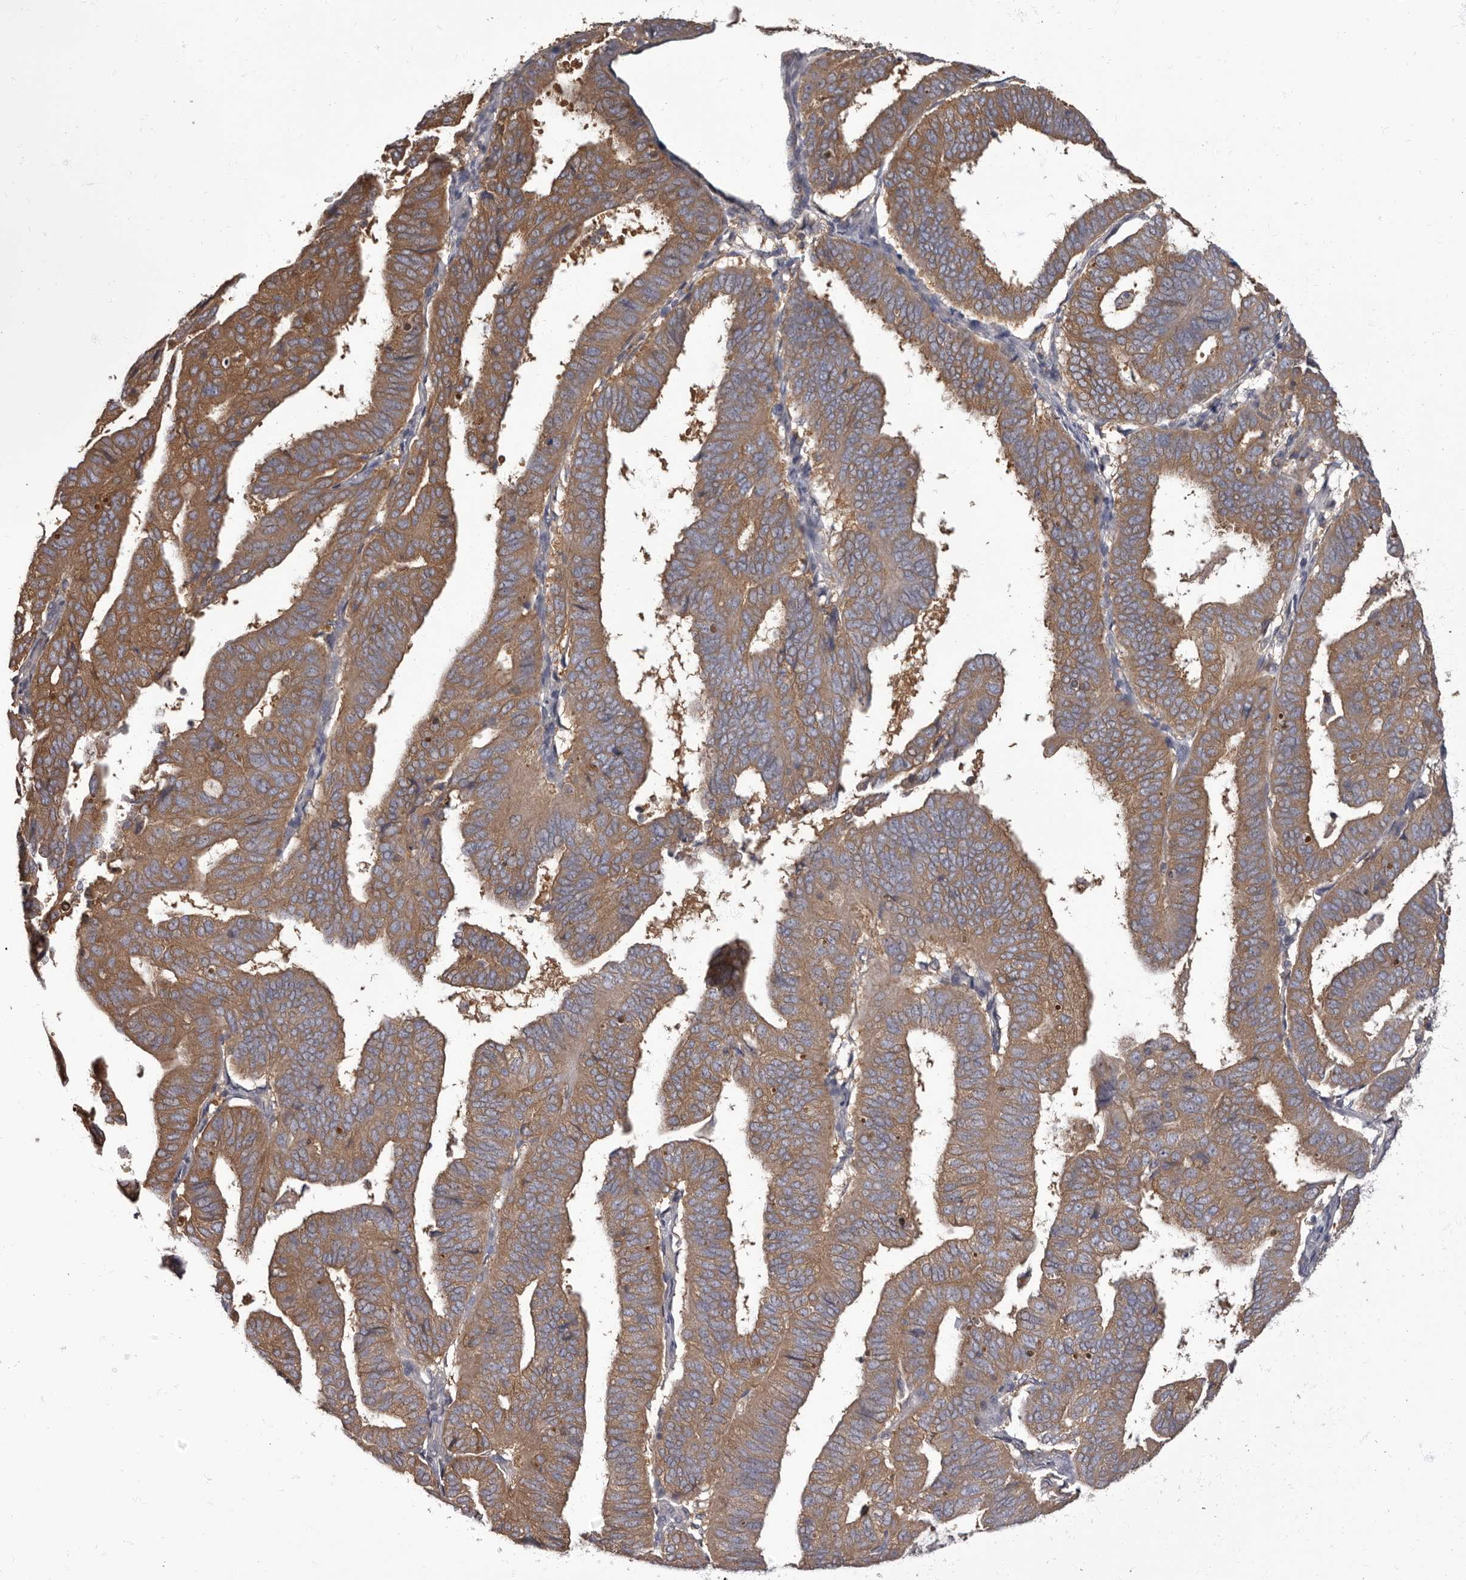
{"staining": {"intensity": "moderate", "quantity": ">75%", "location": "cytoplasmic/membranous"}, "tissue": "endometrial cancer", "cell_type": "Tumor cells", "image_type": "cancer", "snomed": [{"axis": "morphology", "description": "Adenocarcinoma, NOS"}, {"axis": "topography", "description": "Uterus"}], "caption": "A brown stain labels moderate cytoplasmic/membranous expression of a protein in human endometrial adenocarcinoma tumor cells.", "gene": "APEH", "patient": {"sex": "female", "age": 77}}